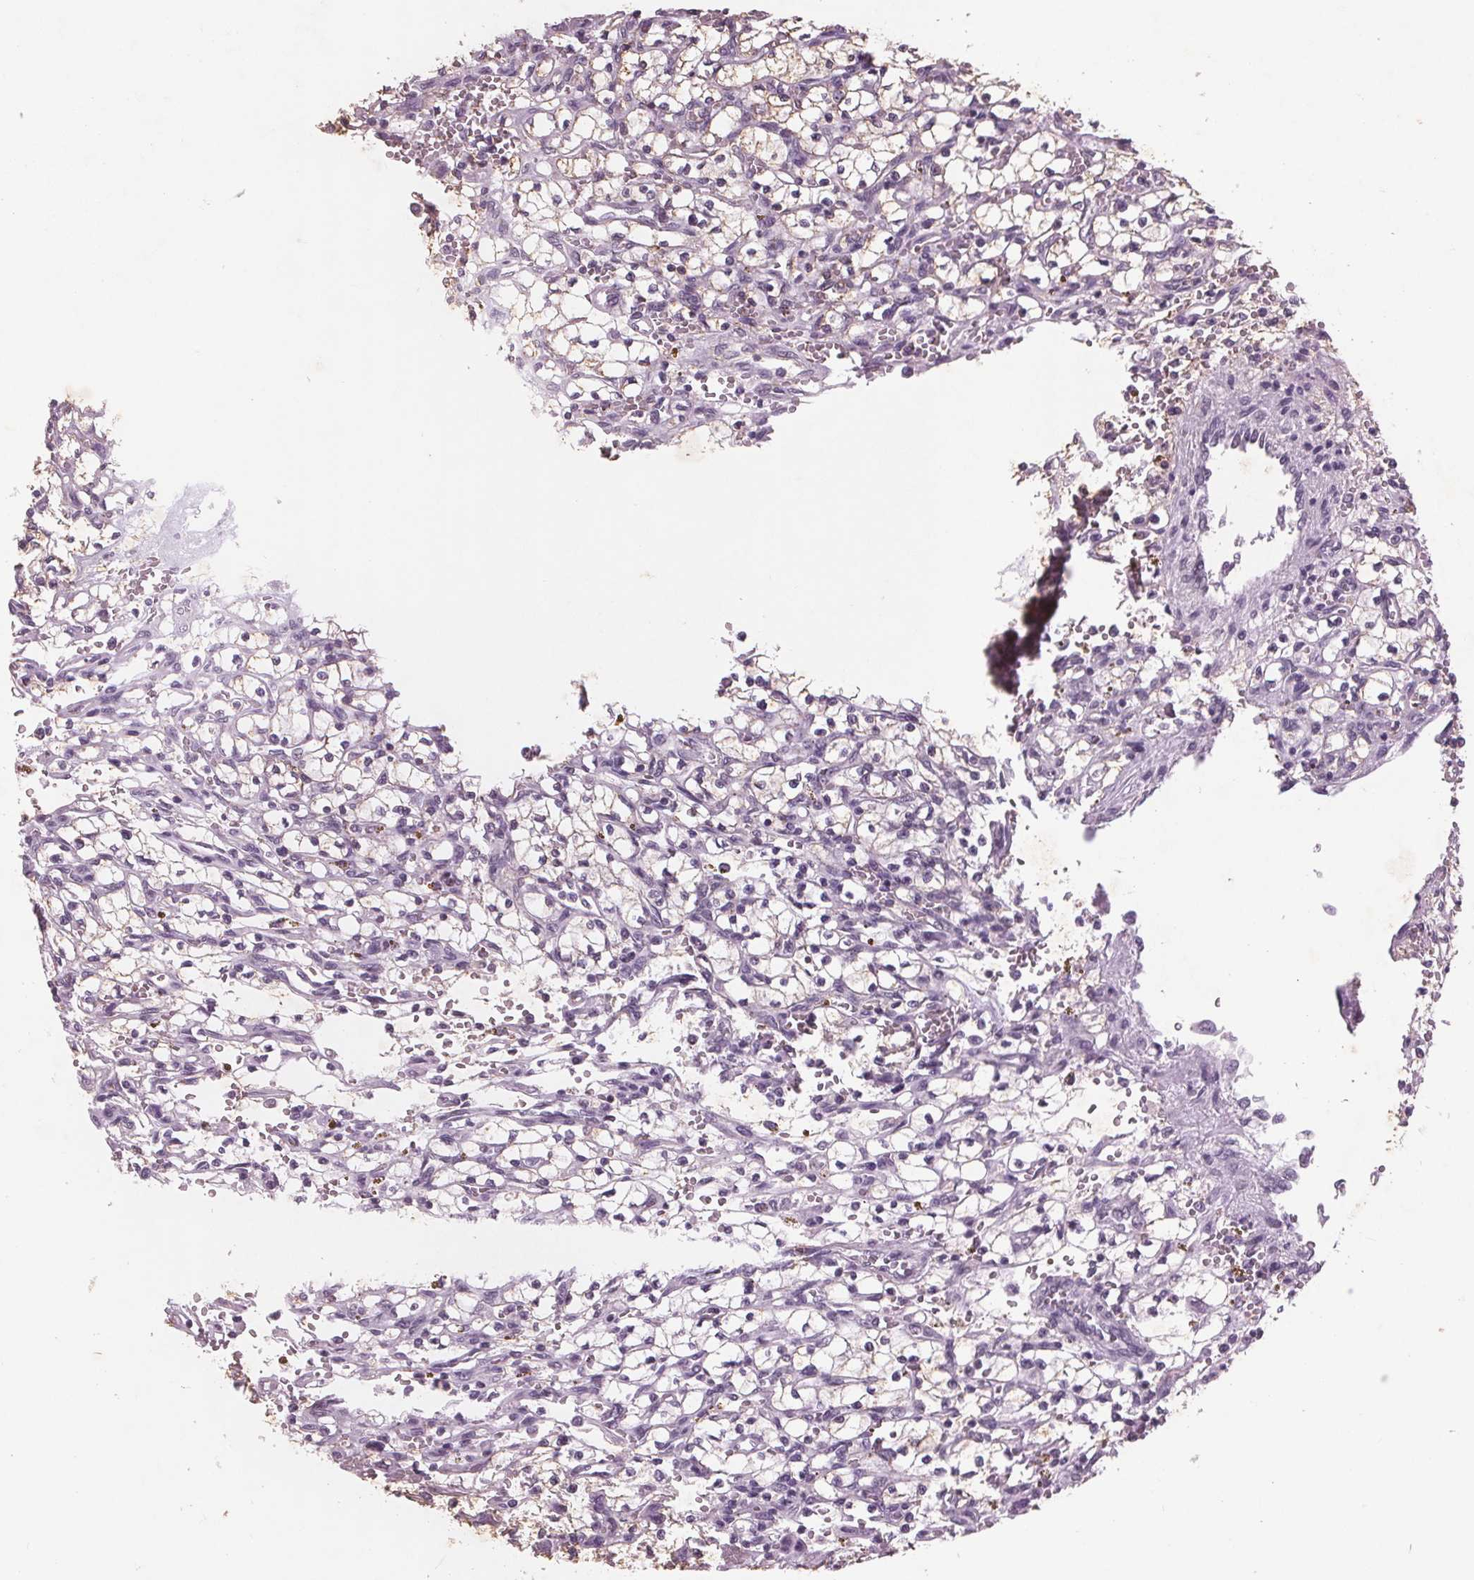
{"staining": {"intensity": "weak", "quantity": "25%-75%", "location": "cytoplasmic/membranous"}, "tissue": "renal cancer", "cell_type": "Tumor cells", "image_type": "cancer", "snomed": [{"axis": "morphology", "description": "Adenocarcinoma, NOS"}, {"axis": "topography", "description": "Kidney"}], "caption": "Immunohistochemistry of human renal adenocarcinoma shows low levels of weak cytoplasmic/membranous expression in about 25%-75% of tumor cells. Immunohistochemistry (ihc) stains the protein of interest in brown and the nuclei are stained blue.", "gene": "PTPN14", "patient": {"sex": "female", "age": 64}}